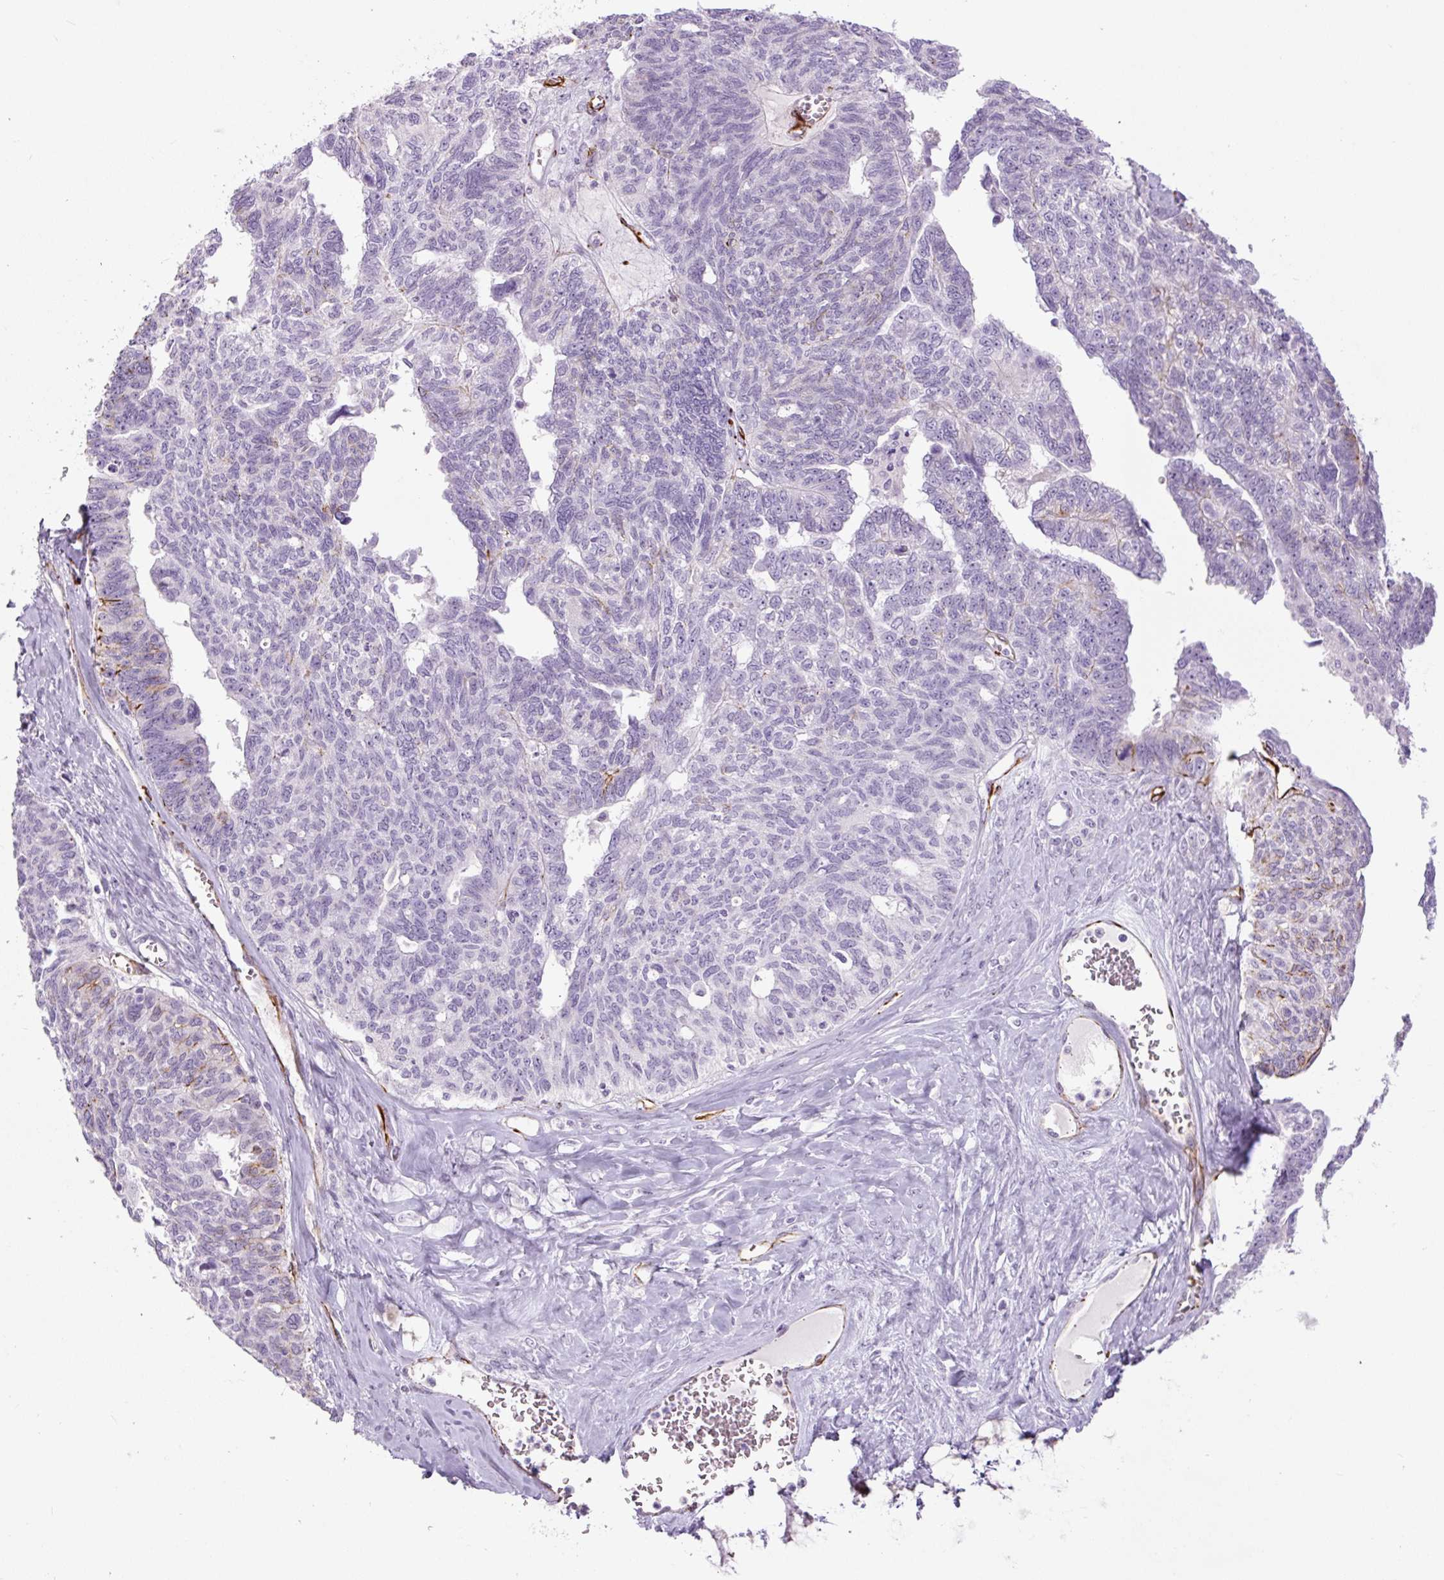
{"staining": {"intensity": "negative", "quantity": "none", "location": "none"}, "tissue": "ovarian cancer", "cell_type": "Tumor cells", "image_type": "cancer", "snomed": [{"axis": "morphology", "description": "Cystadenocarcinoma, serous, NOS"}, {"axis": "topography", "description": "Ovary"}], "caption": "The photomicrograph exhibits no staining of tumor cells in ovarian serous cystadenocarcinoma.", "gene": "NES", "patient": {"sex": "female", "age": 79}}